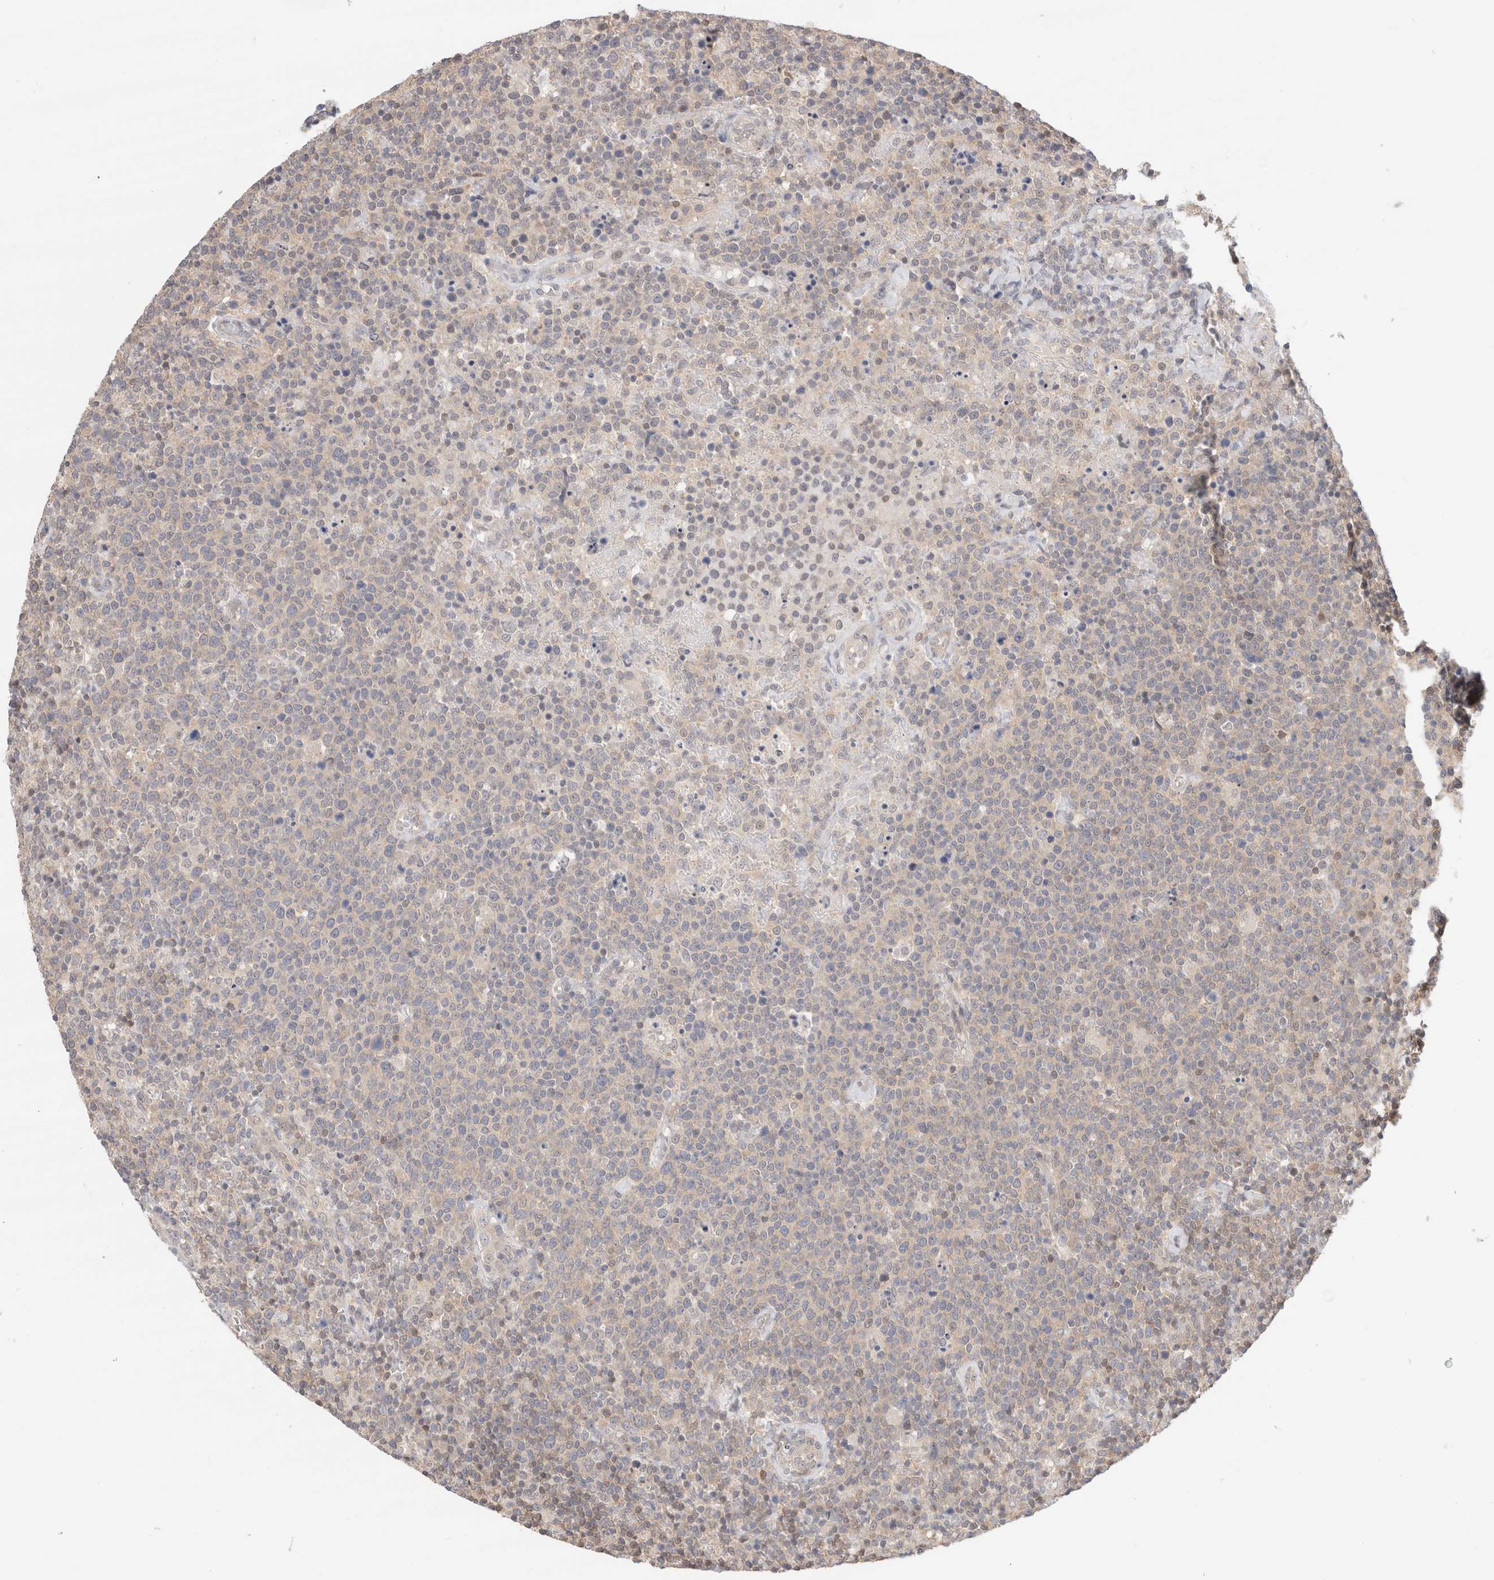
{"staining": {"intensity": "negative", "quantity": "none", "location": "none"}, "tissue": "lymphoma", "cell_type": "Tumor cells", "image_type": "cancer", "snomed": [{"axis": "morphology", "description": "Malignant lymphoma, non-Hodgkin's type, High grade"}, {"axis": "topography", "description": "Lymph node"}], "caption": "High magnification brightfield microscopy of malignant lymphoma, non-Hodgkin's type (high-grade) stained with DAB (brown) and counterstained with hematoxylin (blue): tumor cells show no significant expression.", "gene": "C17orf97", "patient": {"sex": "male", "age": 61}}